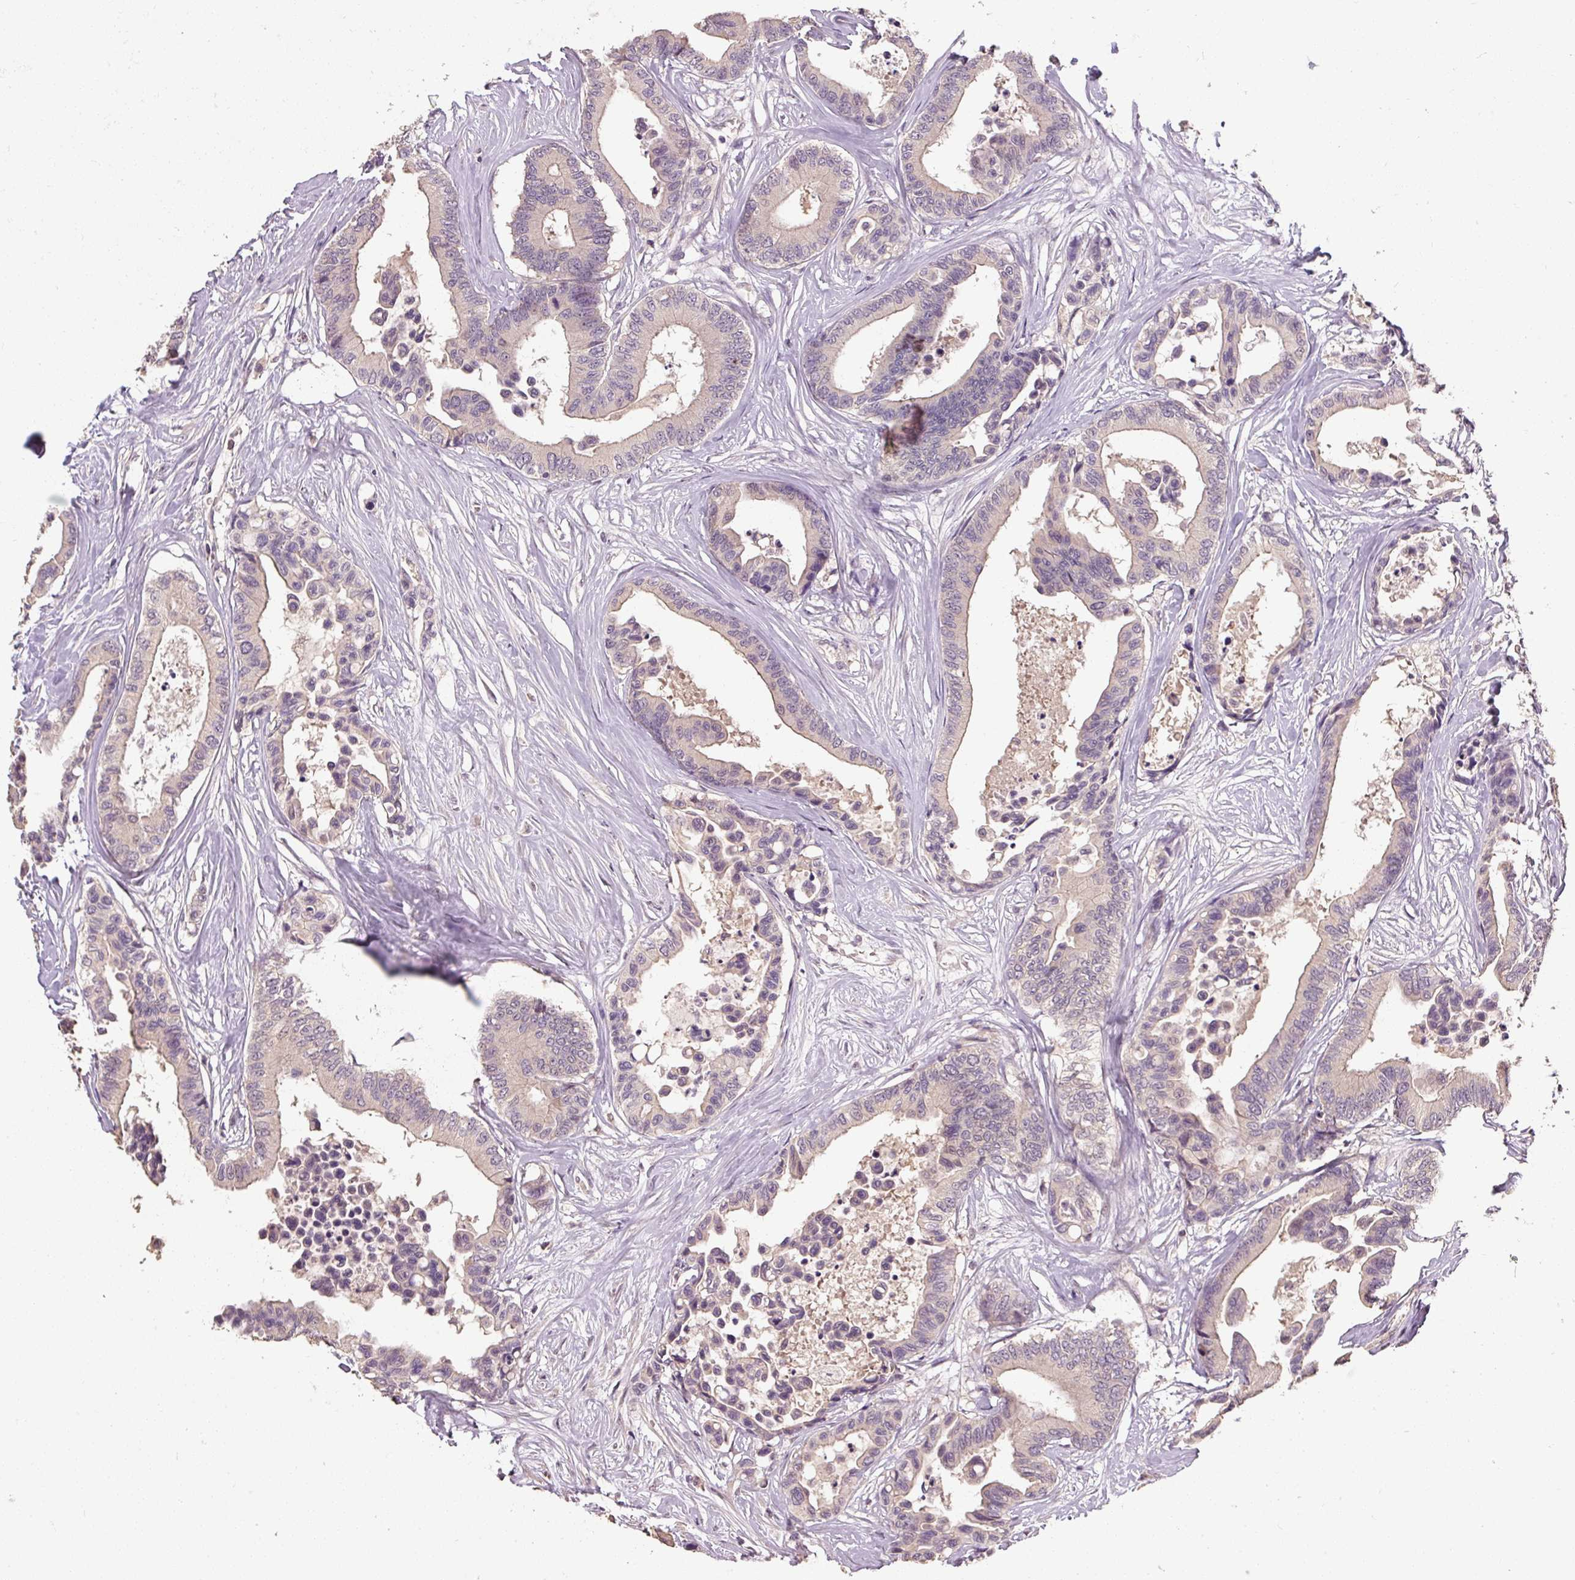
{"staining": {"intensity": "negative", "quantity": "none", "location": "none"}, "tissue": "colorectal cancer", "cell_type": "Tumor cells", "image_type": "cancer", "snomed": [{"axis": "morphology", "description": "Normal tissue, NOS"}, {"axis": "morphology", "description": "Adenocarcinoma, NOS"}, {"axis": "topography", "description": "Colon"}], "caption": "Colorectal cancer was stained to show a protein in brown. There is no significant positivity in tumor cells. (Brightfield microscopy of DAB (3,3'-diaminobenzidine) immunohistochemistry at high magnification).", "gene": "CFAP65", "patient": {"sex": "male", "age": 82}}